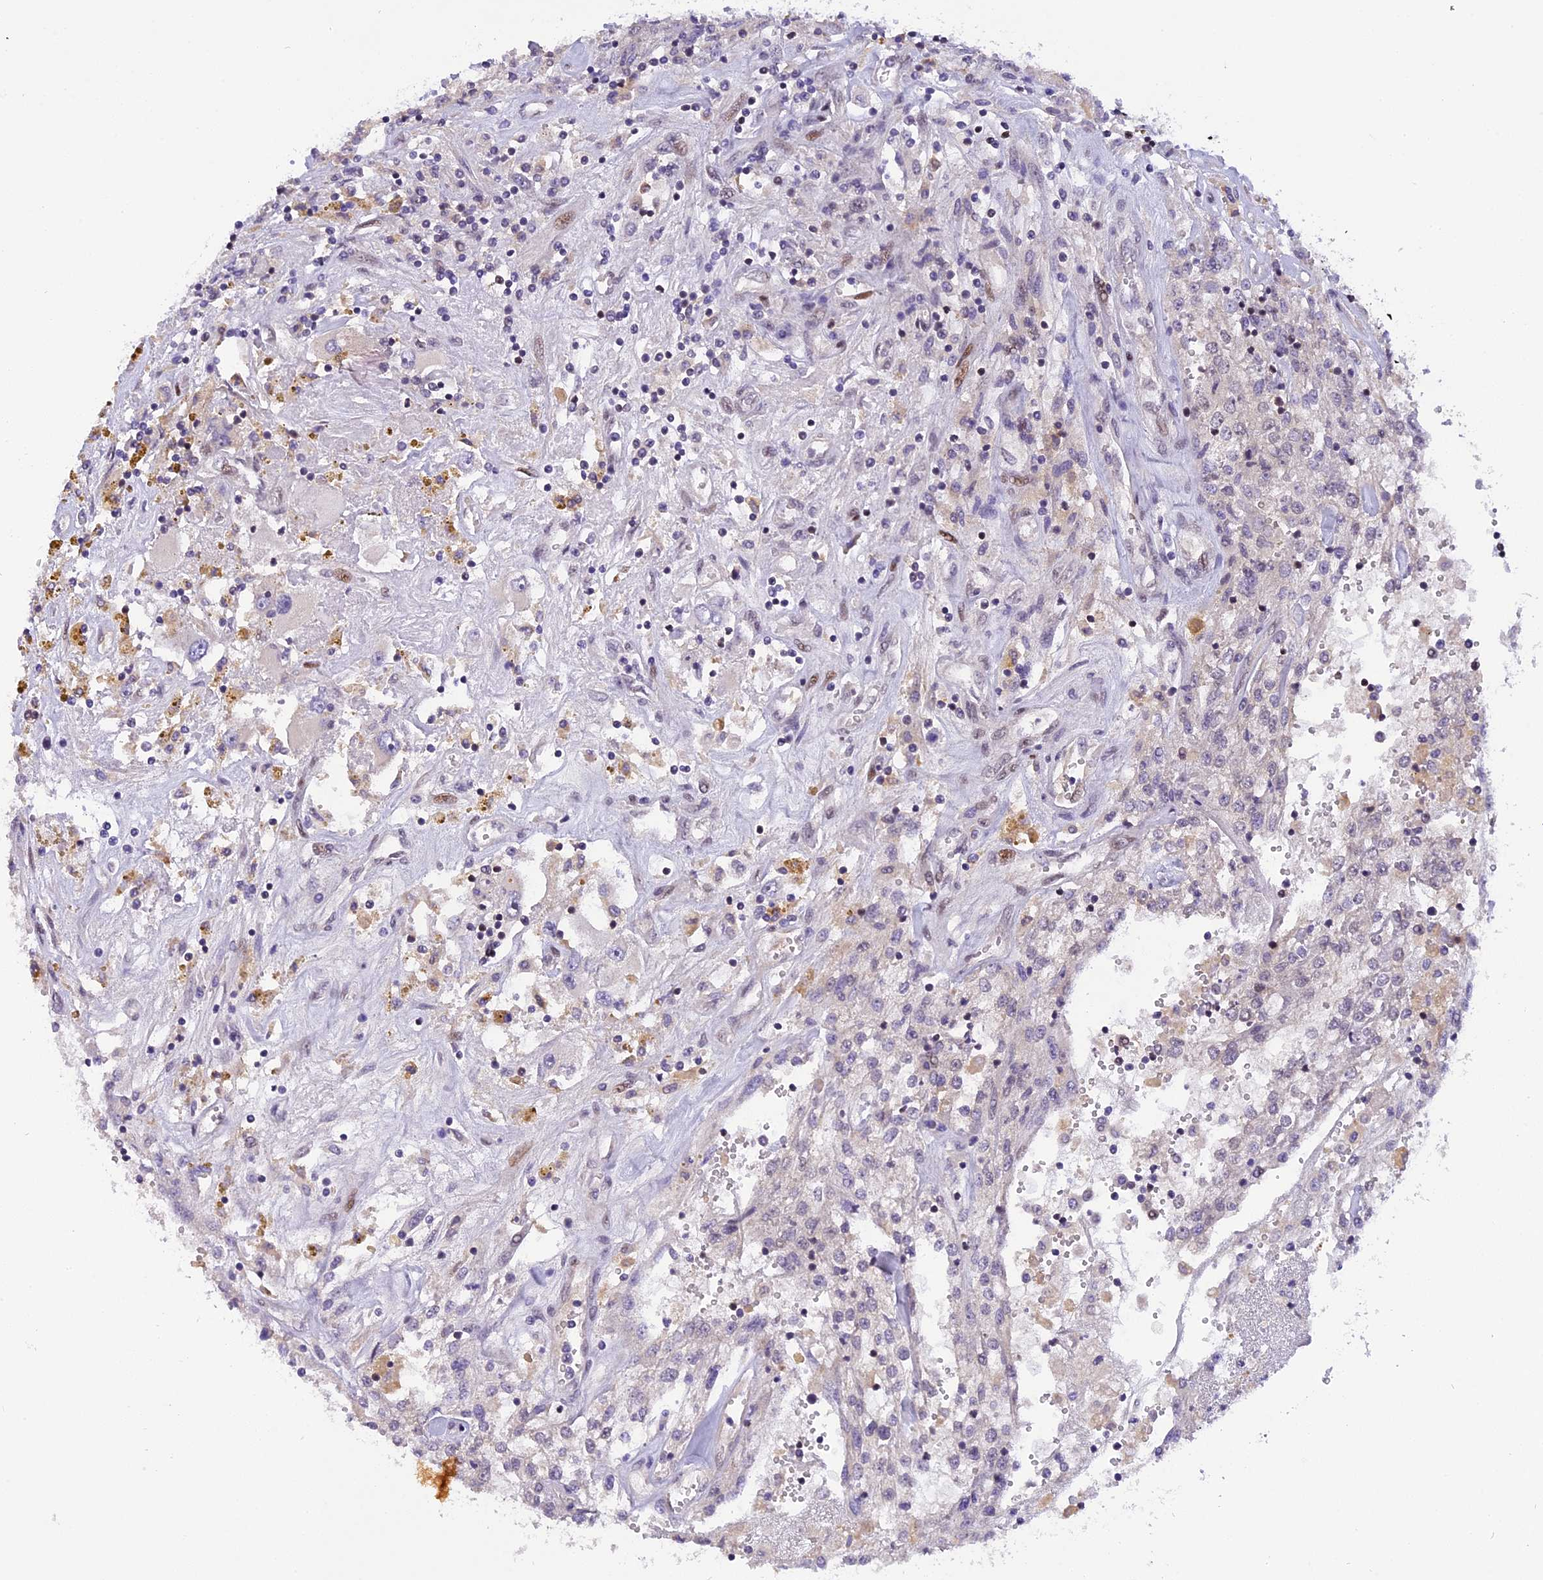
{"staining": {"intensity": "negative", "quantity": "none", "location": "none"}, "tissue": "renal cancer", "cell_type": "Tumor cells", "image_type": "cancer", "snomed": [{"axis": "morphology", "description": "Adenocarcinoma, NOS"}, {"axis": "topography", "description": "Kidney"}], "caption": "There is no significant staining in tumor cells of renal cancer.", "gene": "RABGGTA", "patient": {"sex": "female", "age": 52}}